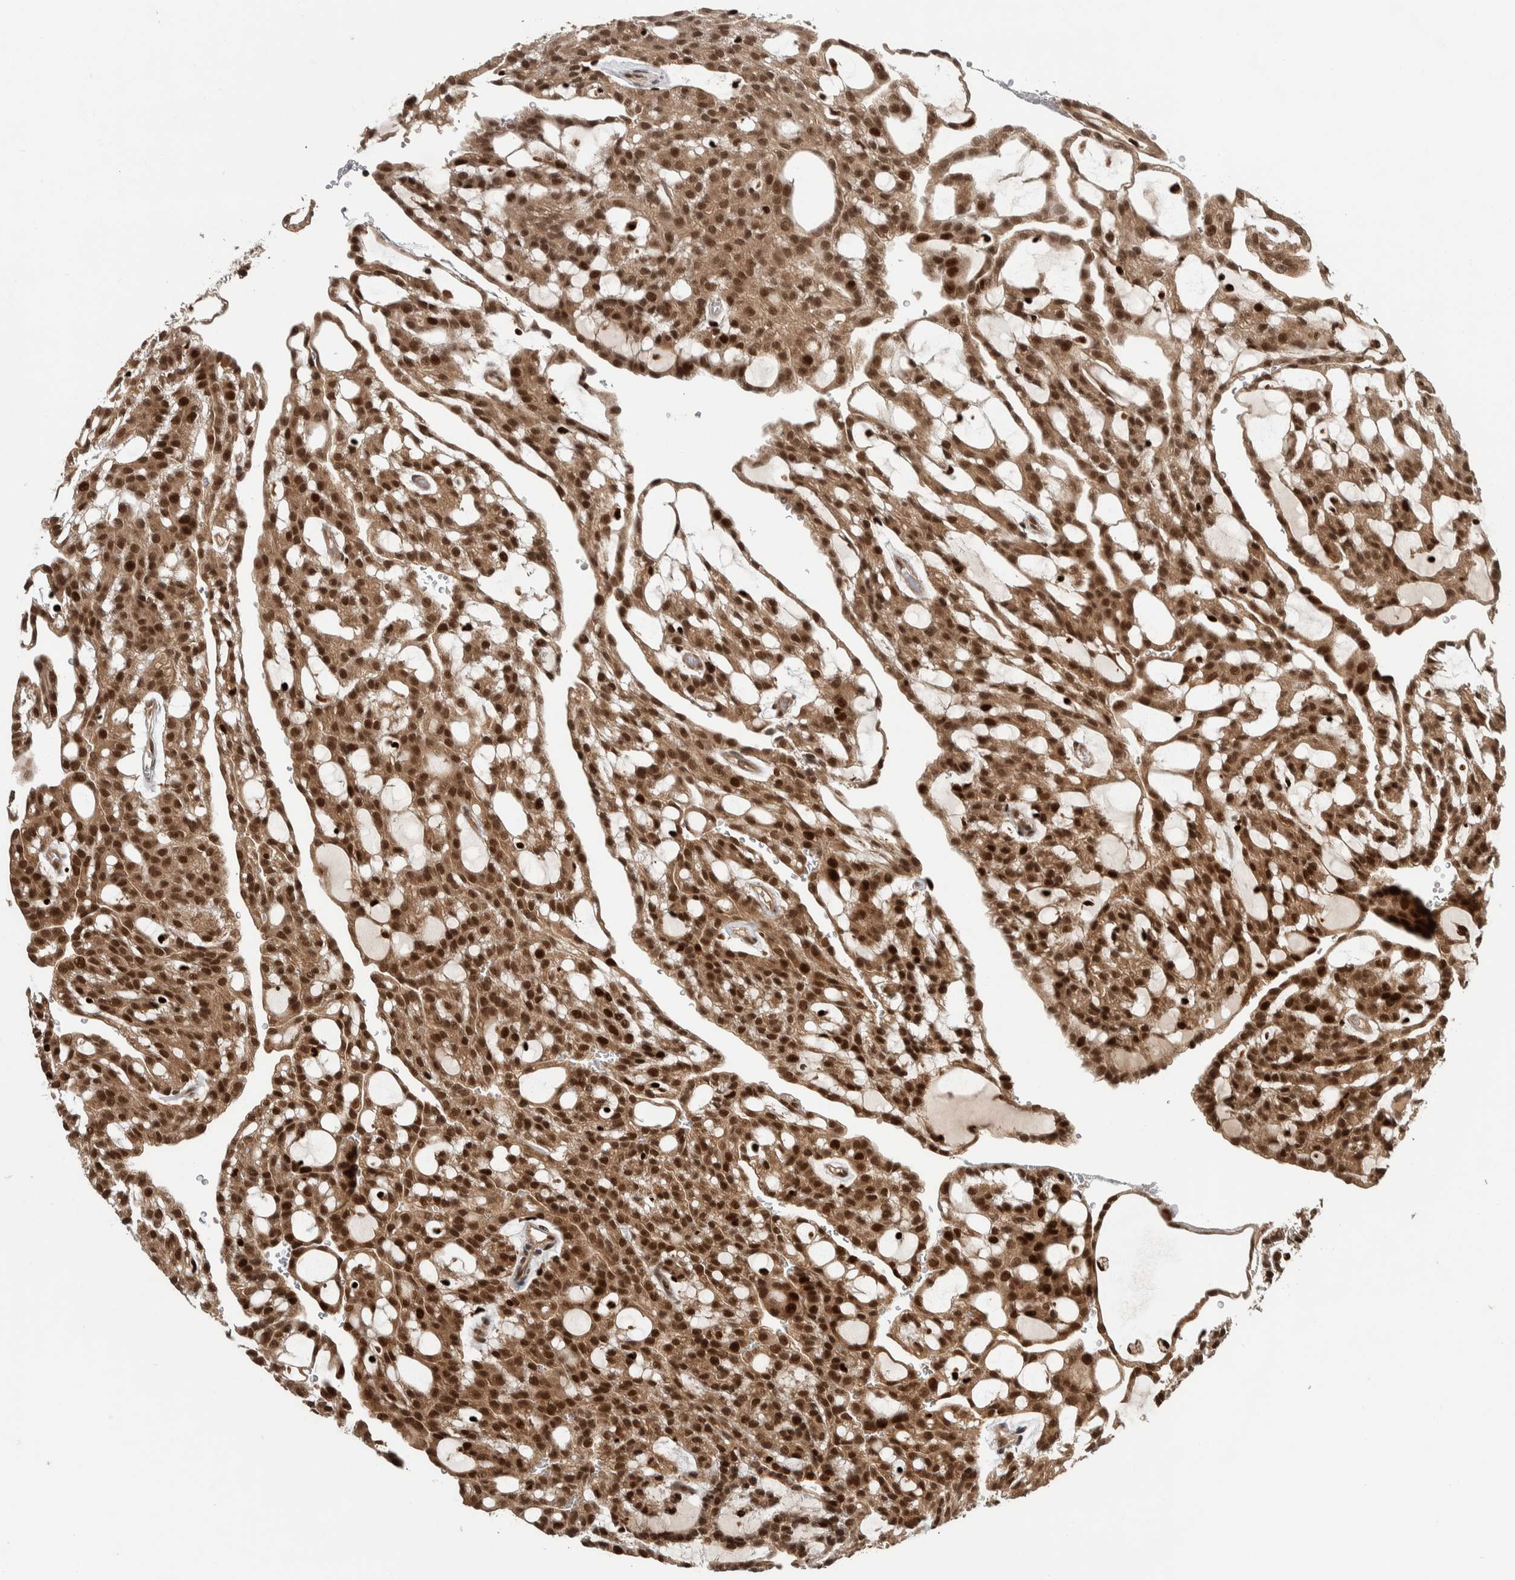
{"staining": {"intensity": "strong", "quantity": ">75%", "location": "cytoplasmic/membranous,nuclear"}, "tissue": "renal cancer", "cell_type": "Tumor cells", "image_type": "cancer", "snomed": [{"axis": "morphology", "description": "Adenocarcinoma, NOS"}, {"axis": "topography", "description": "Kidney"}], "caption": "Adenocarcinoma (renal) stained with a brown dye shows strong cytoplasmic/membranous and nuclear positive positivity in approximately >75% of tumor cells.", "gene": "RPS6KA4", "patient": {"sex": "male", "age": 63}}